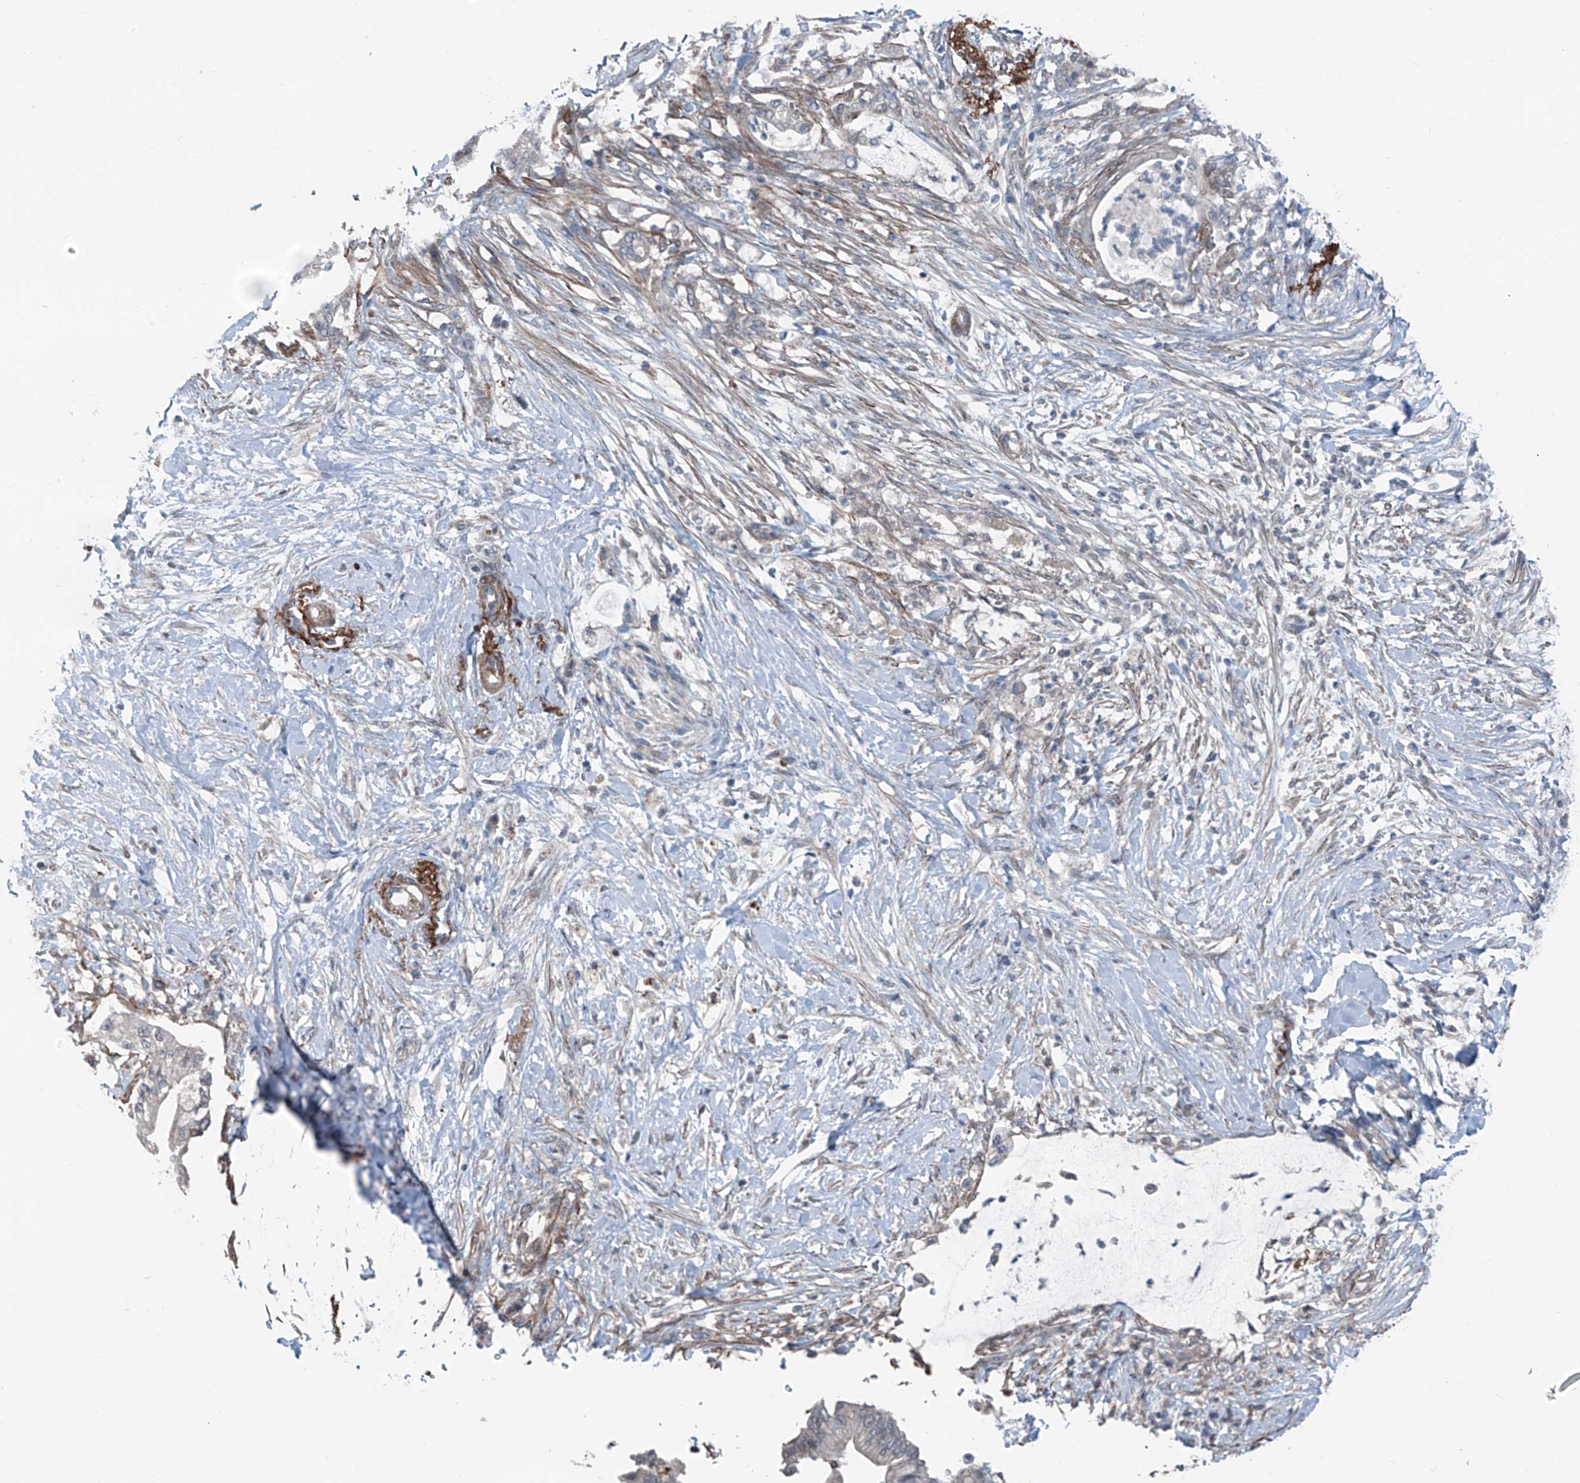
{"staining": {"intensity": "negative", "quantity": "none", "location": "none"}, "tissue": "pancreatic cancer", "cell_type": "Tumor cells", "image_type": "cancer", "snomed": [{"axis": "morphology", "description": "Normal tissue, NOS"}, {"axis": "morphology", "description": "Adenocarcinoma, NOS"}, {"axis": "topography", "description": "Pancreas"}, {"axis": "topography", "description": "Duodenum"}], "caption": "This is an immunohistochemistry photomicrograph of pancreatic cancer. There is no expression in tumor cells.", "gene": "HSPB11", "patient": {"sex": "female", "age": 60}}